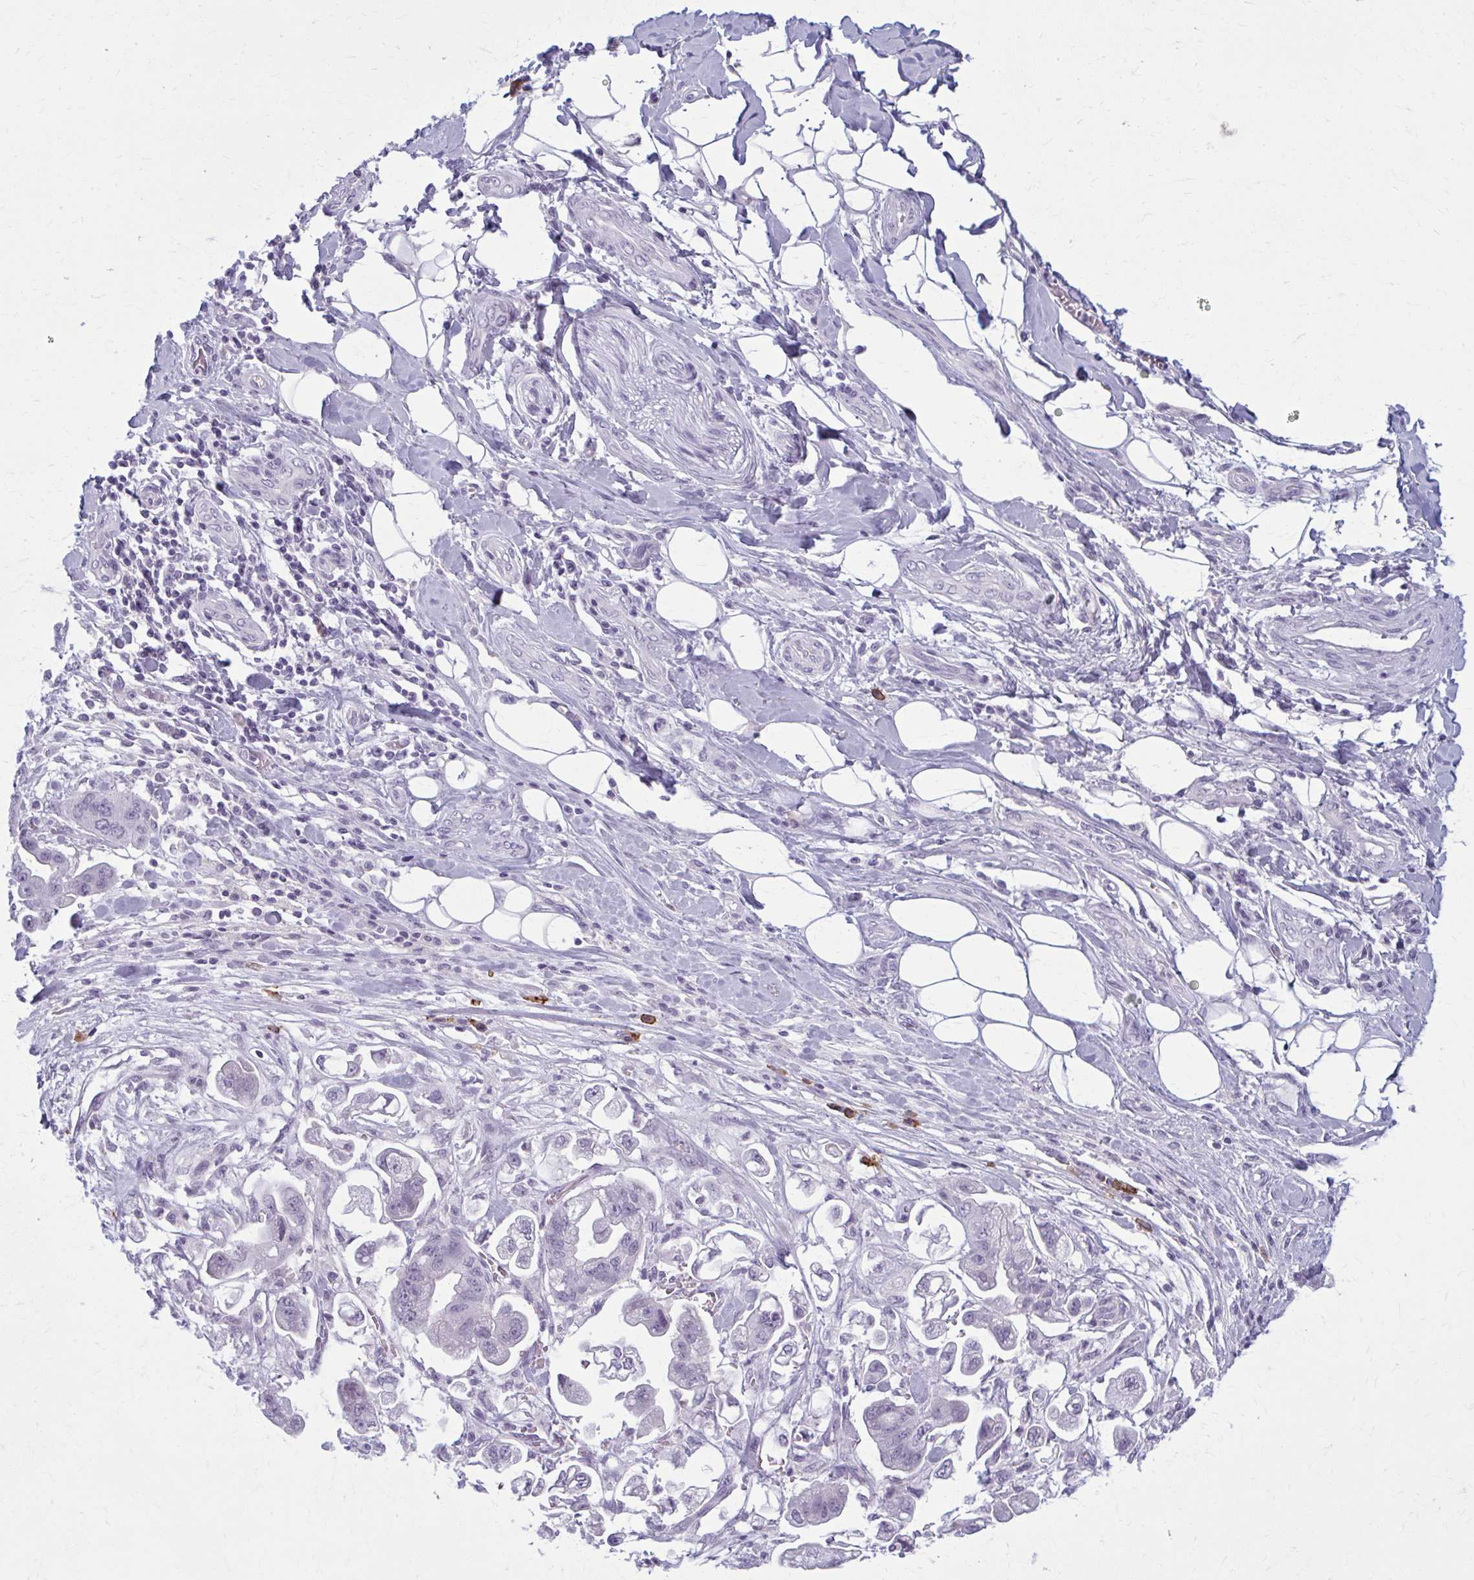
{"staining": {"intensity": "negative", "quantity": "none", "location": "none"}, "tissue": "stomach cancer", "cell_type": "Tumor cells", "image_type": "cancer", "snomed": [{"axis": "morphology", "description": "Adenocarcinoma, NOS"}, {"axis": "topography", "description": "Stomach"}], "caption": "Immunohistochemical staining of adenocarcinoma (stomach) displays no significant expression in tumor cells.", "gene": "CD38", "patient": {"sex": "male", "age": 62}}